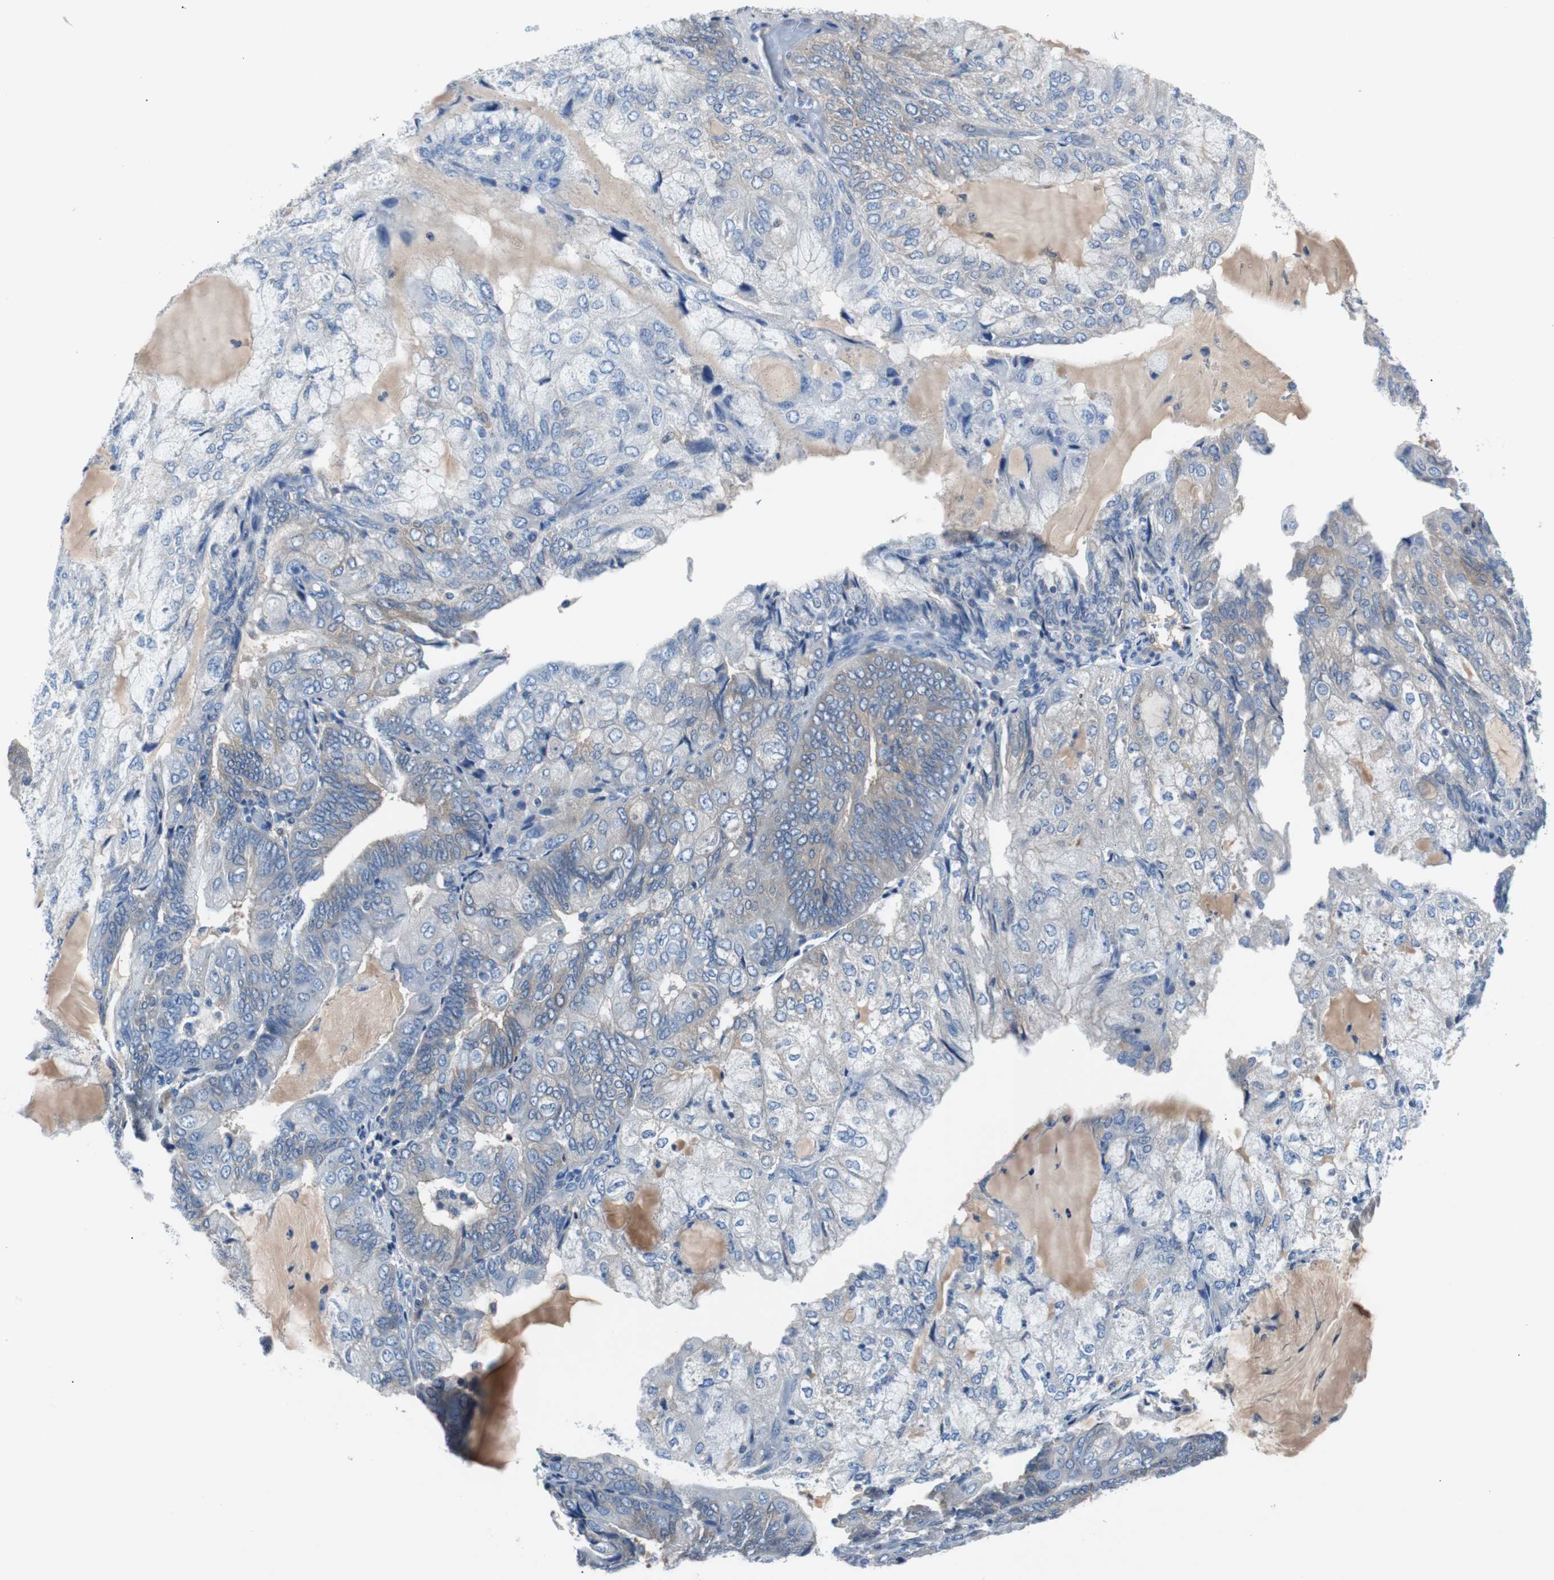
{"staining": {"intensity": "weak", "quantity": "25%-75%", "location": "cytoplasmic/membranous"}, "tissue": "endometrial cancer", "cell_type": "Tumor cells", "image_type": "cancer", "snomed": [{"axis": "morphology", "description": "Adenocarcinoma, NOS"}, {"axis": "topography", "description": "Endometrium"}], "caption": "Human endometrial cancer stained with a brown dye shows weak cytoplasmic/membranous positive expression in approximately 25%-75% of tumor cells.", "gene": "EEF2K", "patient": {"sex": "female", "age": 81}}